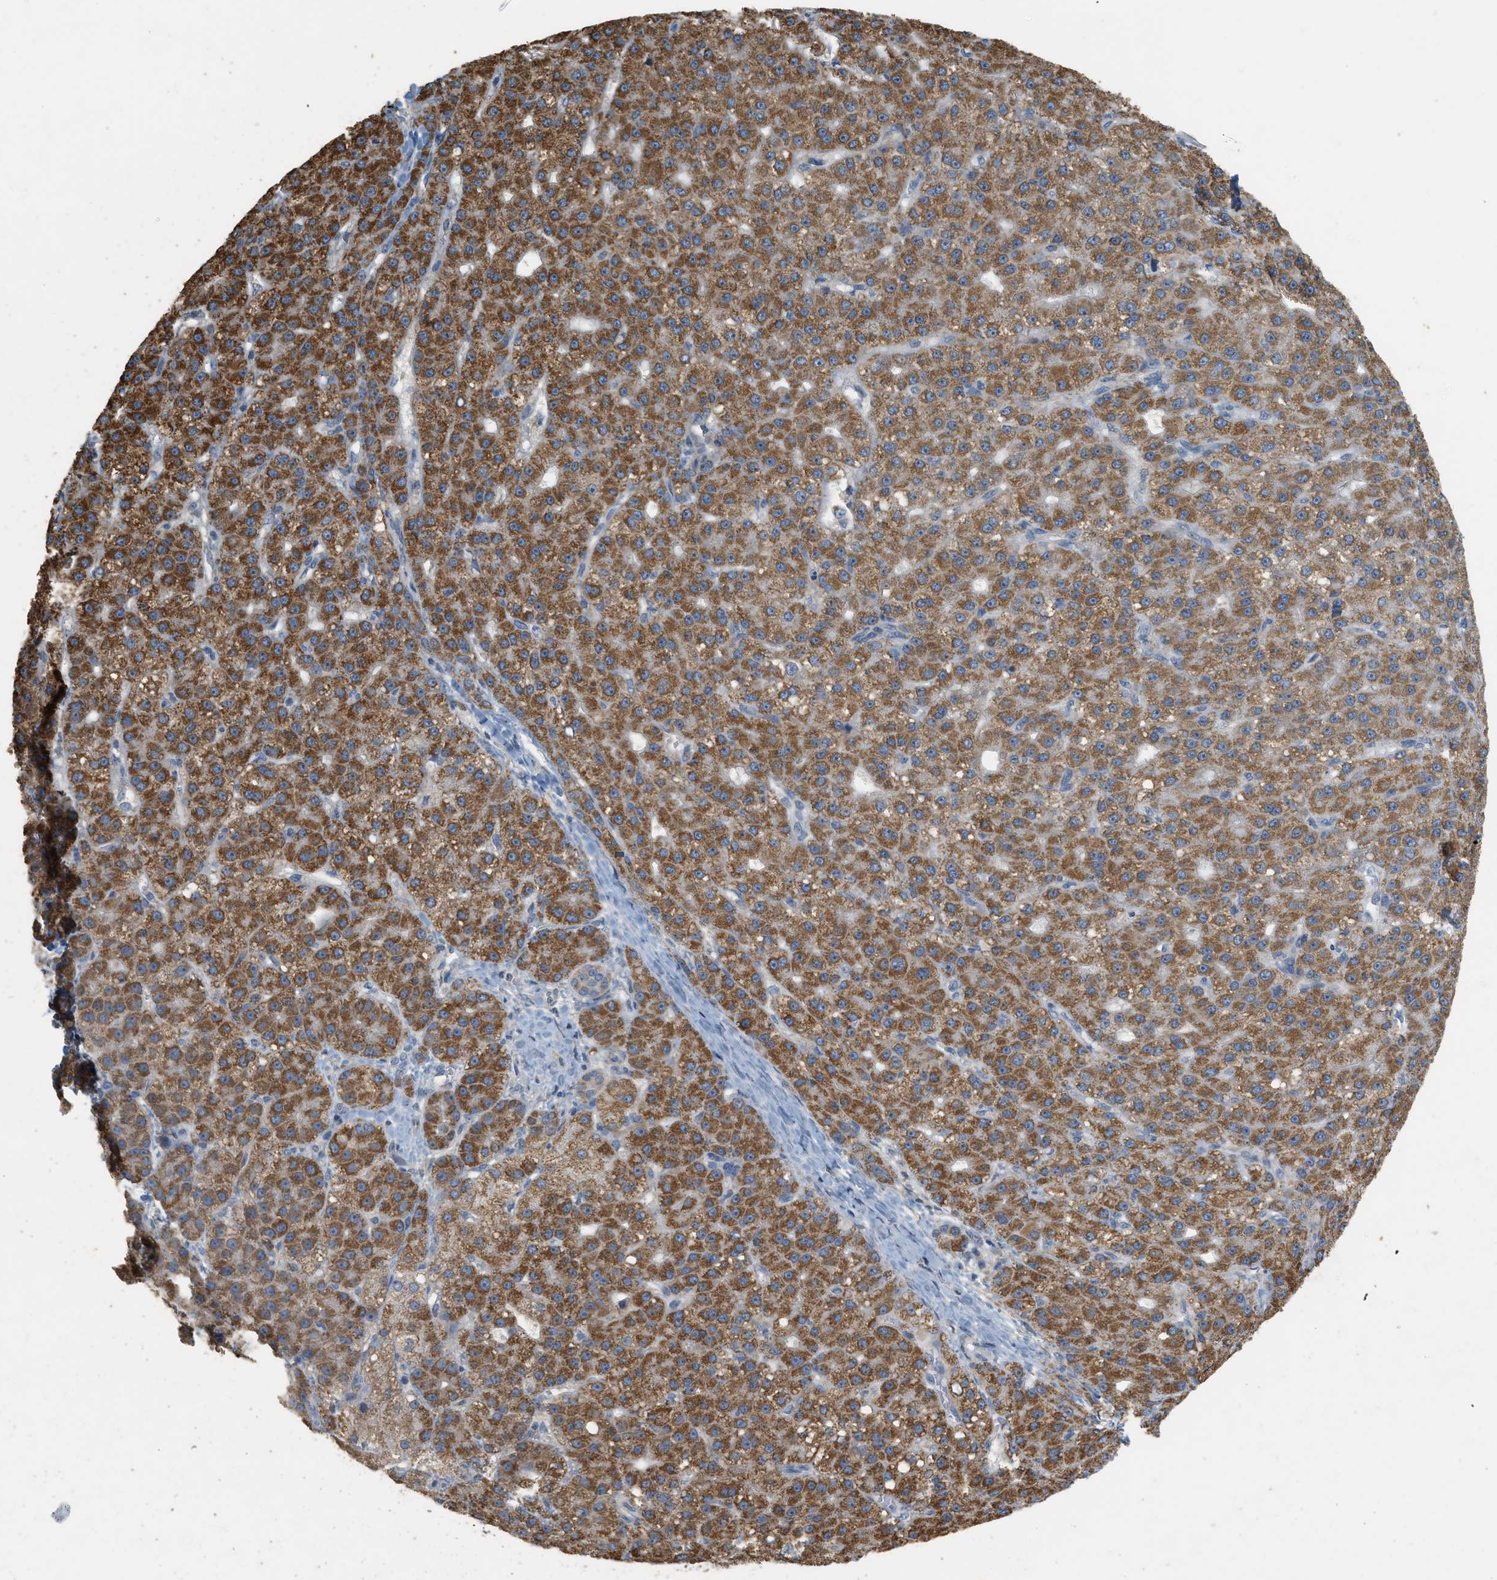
{"staining": {"intensity": "moderate", "quantity": ">75%", "location": "cytoplasmic/membranous"}, "tissue": "liver cancer", "cell_type": "Tumor cells", "image_type": "cancer", "snomed": [{"axis": "morphology", "description": "Carcinoma, Hepatocellular, NOS"}, {"axis": "topography", "description": "Liver"}], "caption": "Liver hepatocellular carcinoma was stained to show a protein in brown. There is medium levels of moderate cytoplasmic/membranous staining in approximately >75% of tumor cells.", "gene": "KCNA4", "patient": {"sex": "male", "age": 67}}